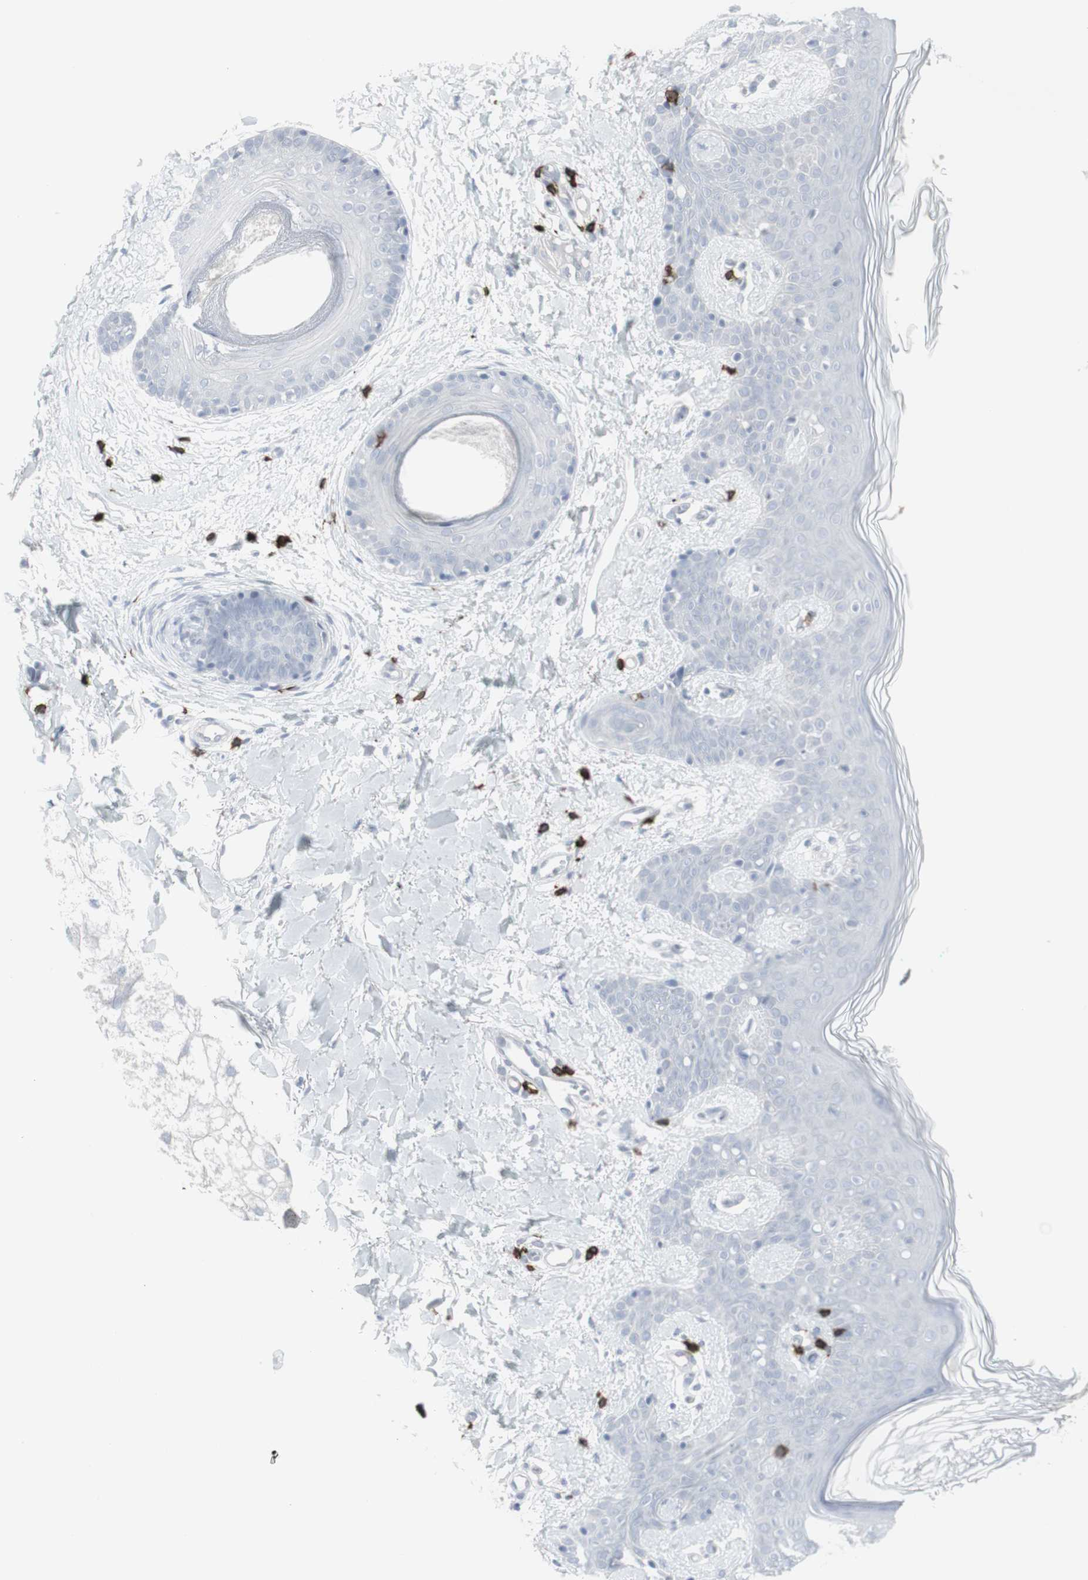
{"staining": {"intensity": "negative", "quantity": "none", "location": "none"}, "tissue": "skin", "cell_type": "Fibroblasts", "image_type": "normal", "snomed": [{"axis": "morphology", "description": "Normal tissue, NOS"}, {"axis": "topography", "description": "Skin"}], "caption": "This is an immunohistochemistry (IHC) image of unremarkable skin. There is no expression in fibroblasts.", "gene": "CD247", "patient": {"sex": "male", "age": 16}}